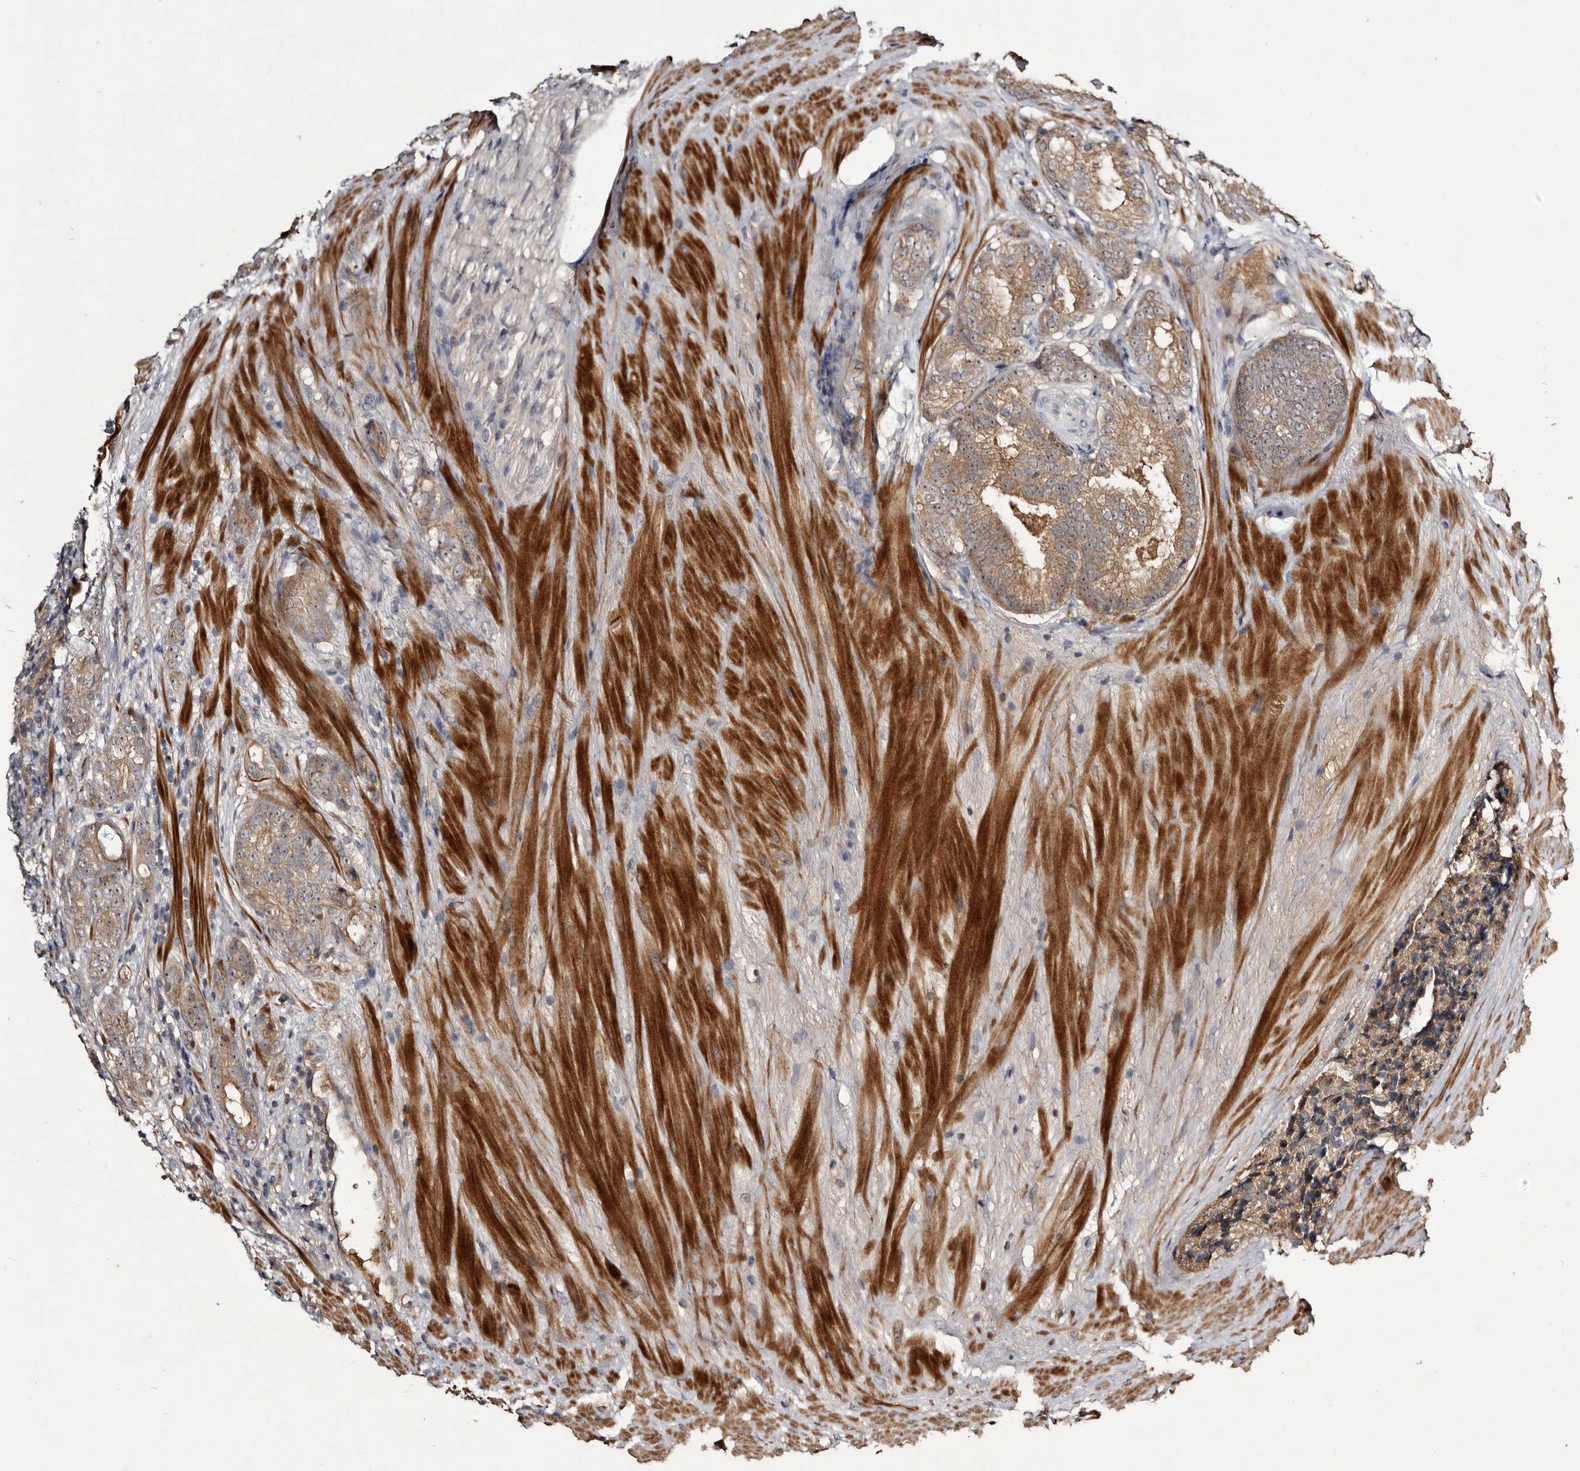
{"staining": {"intensity": "moderate", "quantity": ">75%", "location": "cytoplasmic/membranous"}, "tissue": "prostate cancer", "cell_type": "Tumor cells", "image_type": "cancer", "snomed": [{"axis": "morphology", "description": "Adenocarcinoma, High grade"}, {"axis": "topography", "description": "Prostate"}], "caption": "The micrograph demonstrates staining of prostate adenocarcinoma (high-grade), revealing moderate cytoplasmic/membranous protein staining (brown color) within tumor cells. The protein is stained brown, and the nuclei are stained in blue (DAB IHC with brightfield microscopy, high magnification).", "gene": "TTC39A", "patient": {"sex": "male", "age": 57}}